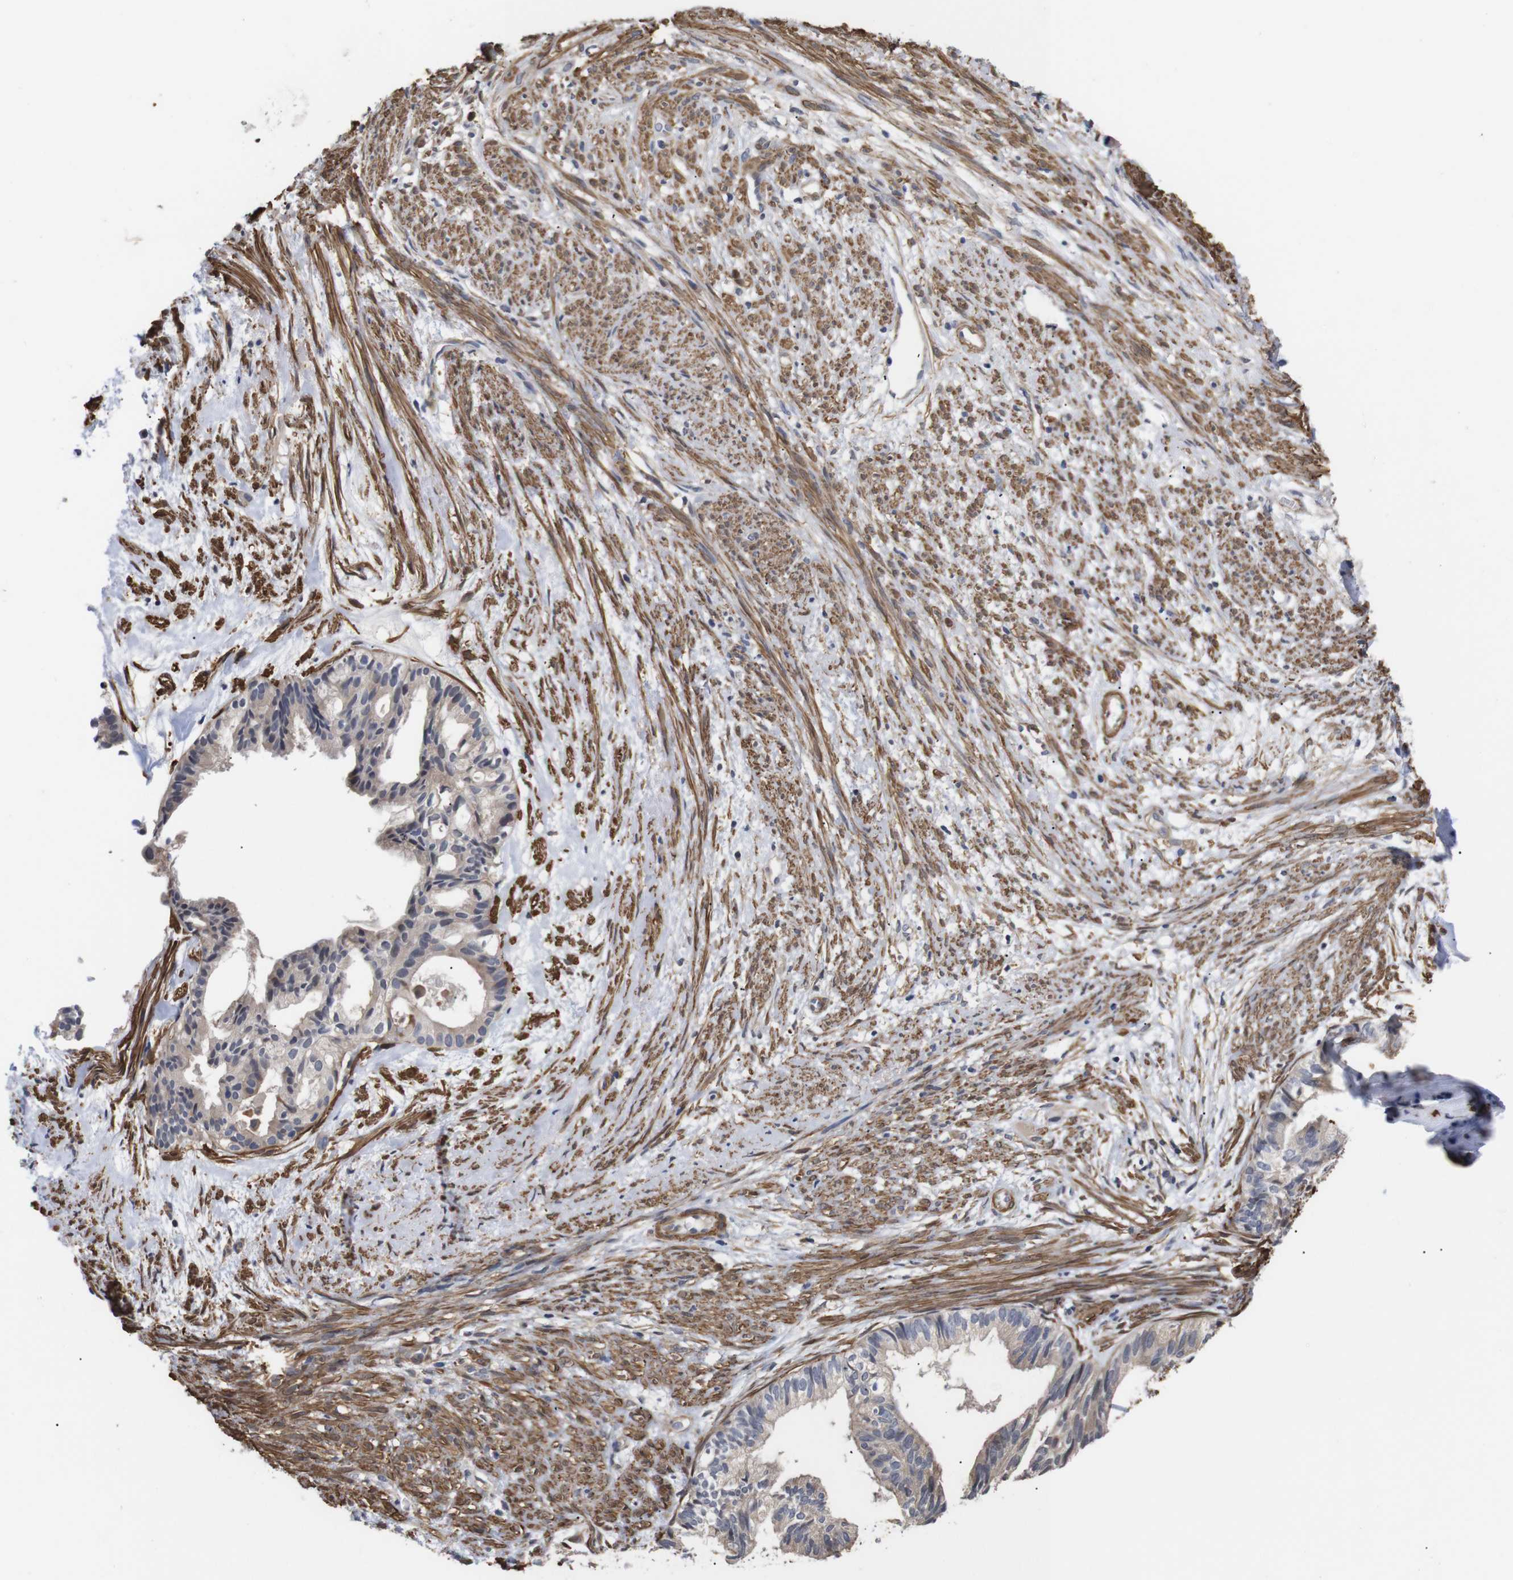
{"staining": {"intensity": "moderate", "quantity": ">75%", "location": "cytoplasmic/membranous"}, "tissue": "cervical cancer", "cell_type": "Tumor cells", "image_type": "cancer", "snomed": [{"axis": "morphology", "description": "Normal tissue, NOS"}, {"axis": "morphology", "description": "Adenocarcinoma, NOS"}, {"axis": "topography", "description": "Cervix"}, {"axis": "topography", "description": "Endometrium"}], "caption": "A brown stain highlights moderate cytoplasmic/membranous staining of a protein in human cervical cancer tumor cells.", "gene": "PDLIM5", "patient": {"sex": "female", "age": 86}}